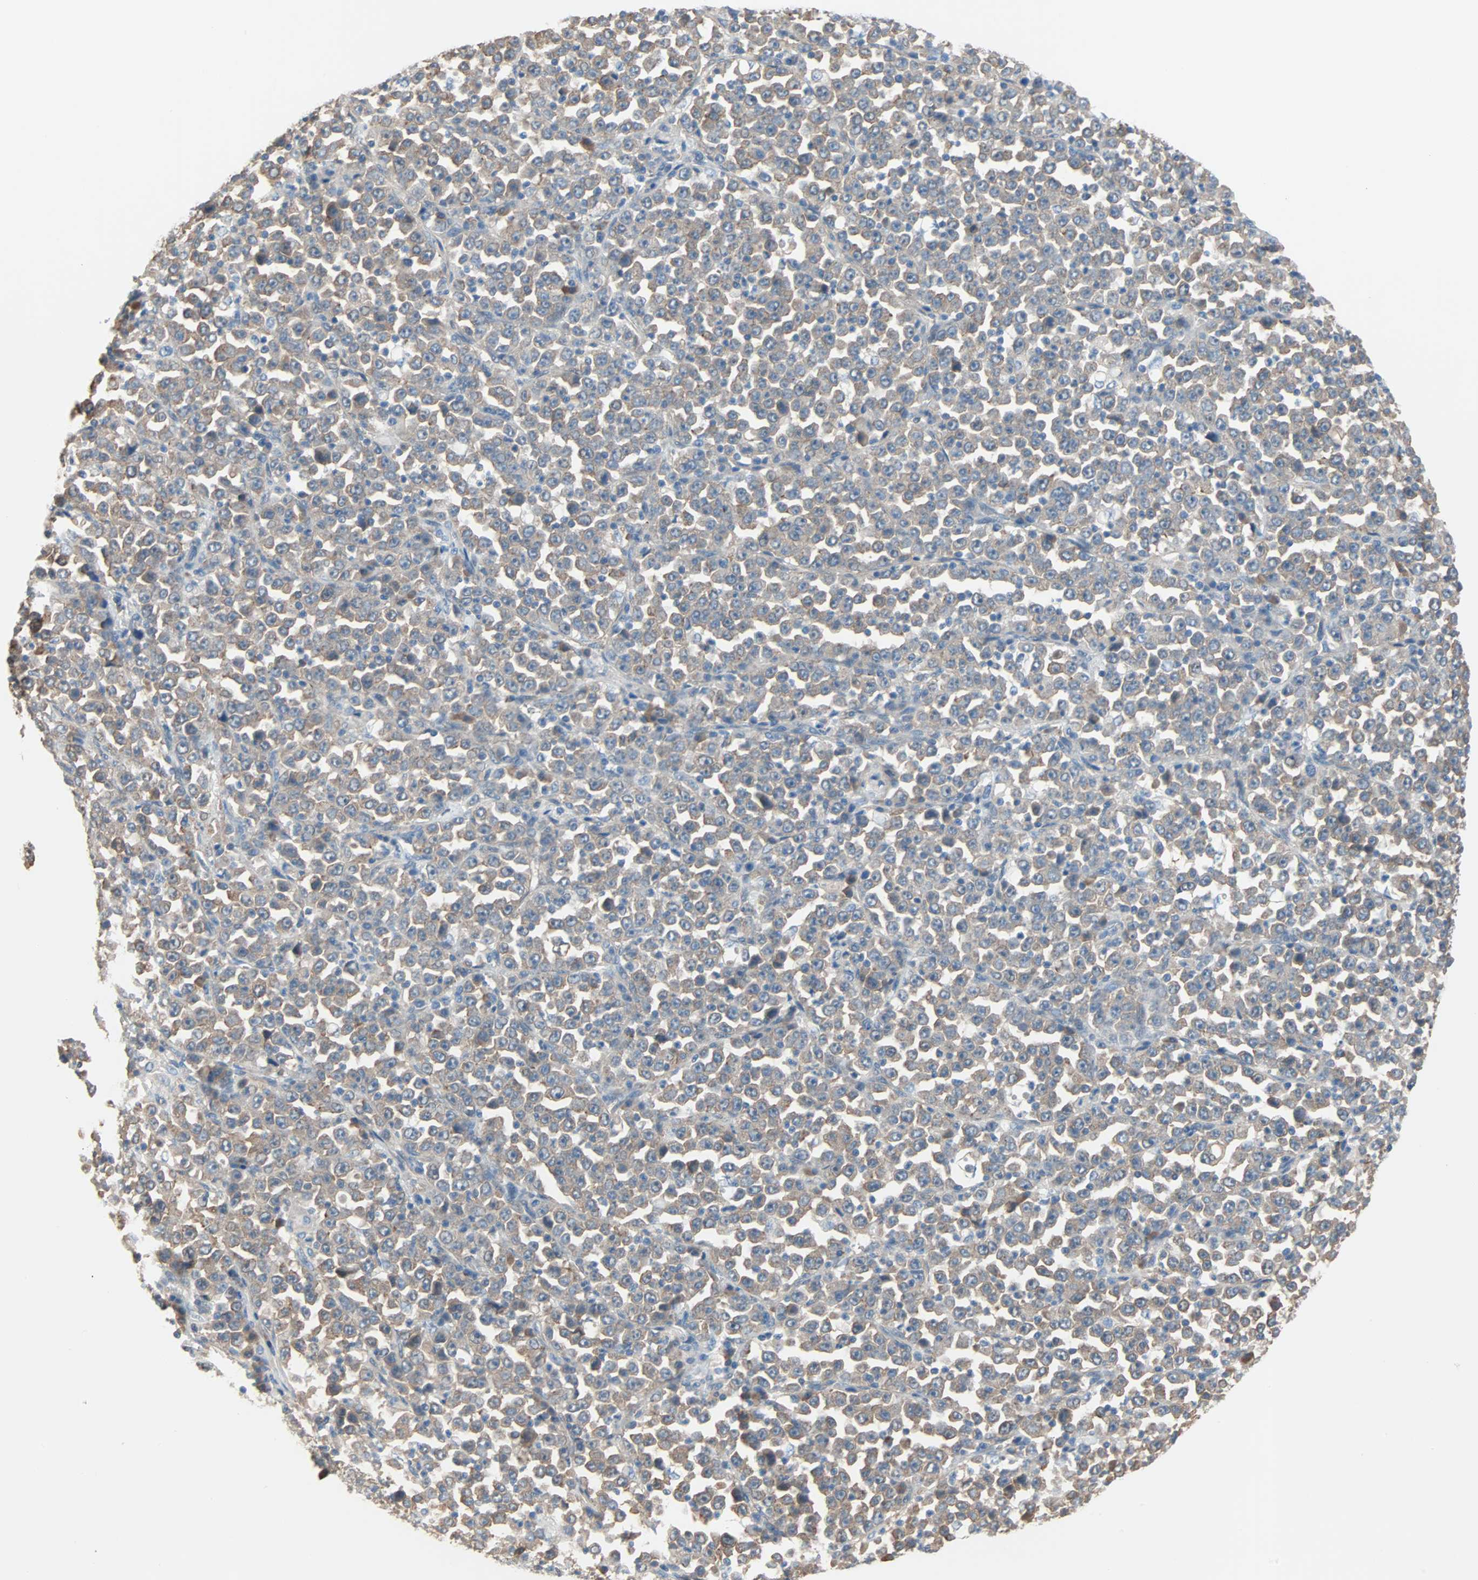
{"staining": {"intensity": "moderate", "quantity": ">75%", "location": "cytoplasmic/membranous"}, "tissue": "stomach cancer", "cell_type": "Tumor cells", "image_type": "cancer", "snomed": [{"axis": "morphology", "description": "Normal tissue, NOS"}, {"axis": "morphology", "description": "Adenocarcinoma, NOS"}, {"axis": "topography", "description": "Stomach, upper"}, {"axis": "topography", "description": "Stomach"}], "caption": "A micrograph showing moderate cytoplasmic/membranous expression in about >75% of tumor cells in stomach cancer, as visualized by brown immunohistochemical staining.", "gene": "TNFRSF12A", "patient": {"sex": "male", "age": 59}}